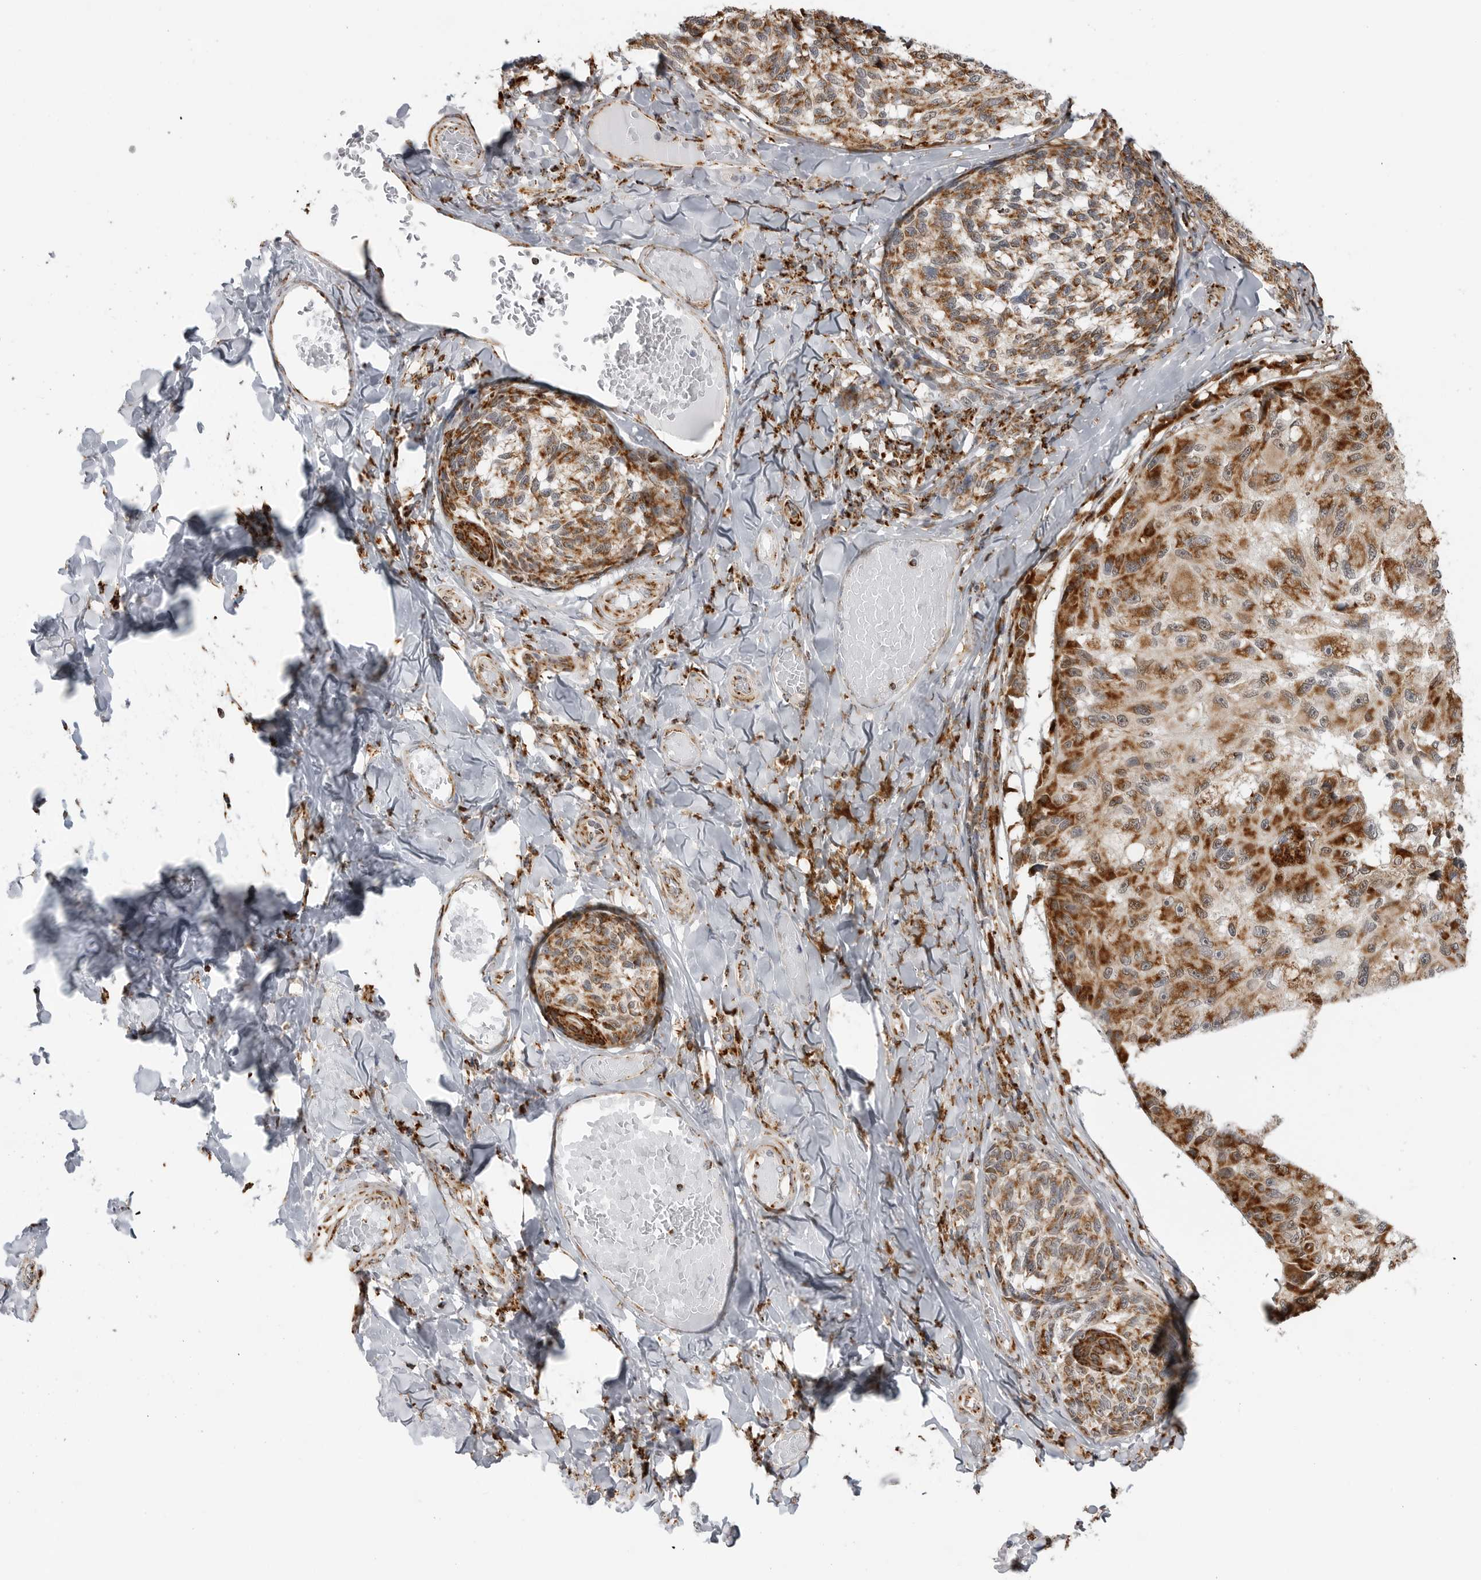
{"staining": {"intensity": "strong", "quantity": ">75%", "location": "cytoplasmic/membranous"}, "tissue": "melanoma", "cell_type": "Tumor cells", "image_type": "cancer", "snomed": [{"axis": "morphology", "description": "Malignant melanoma, NOS"}, {"axis": "topography", "description": "Skin"}], "caption": "About >75% of tumor cells in melanoma reveal strong cytoplasmic/membranous protein positivity as visualized by brown immunohistochemical staining.", "gene": "COX5A", "patient": {"sex": "female", "age": 73}}